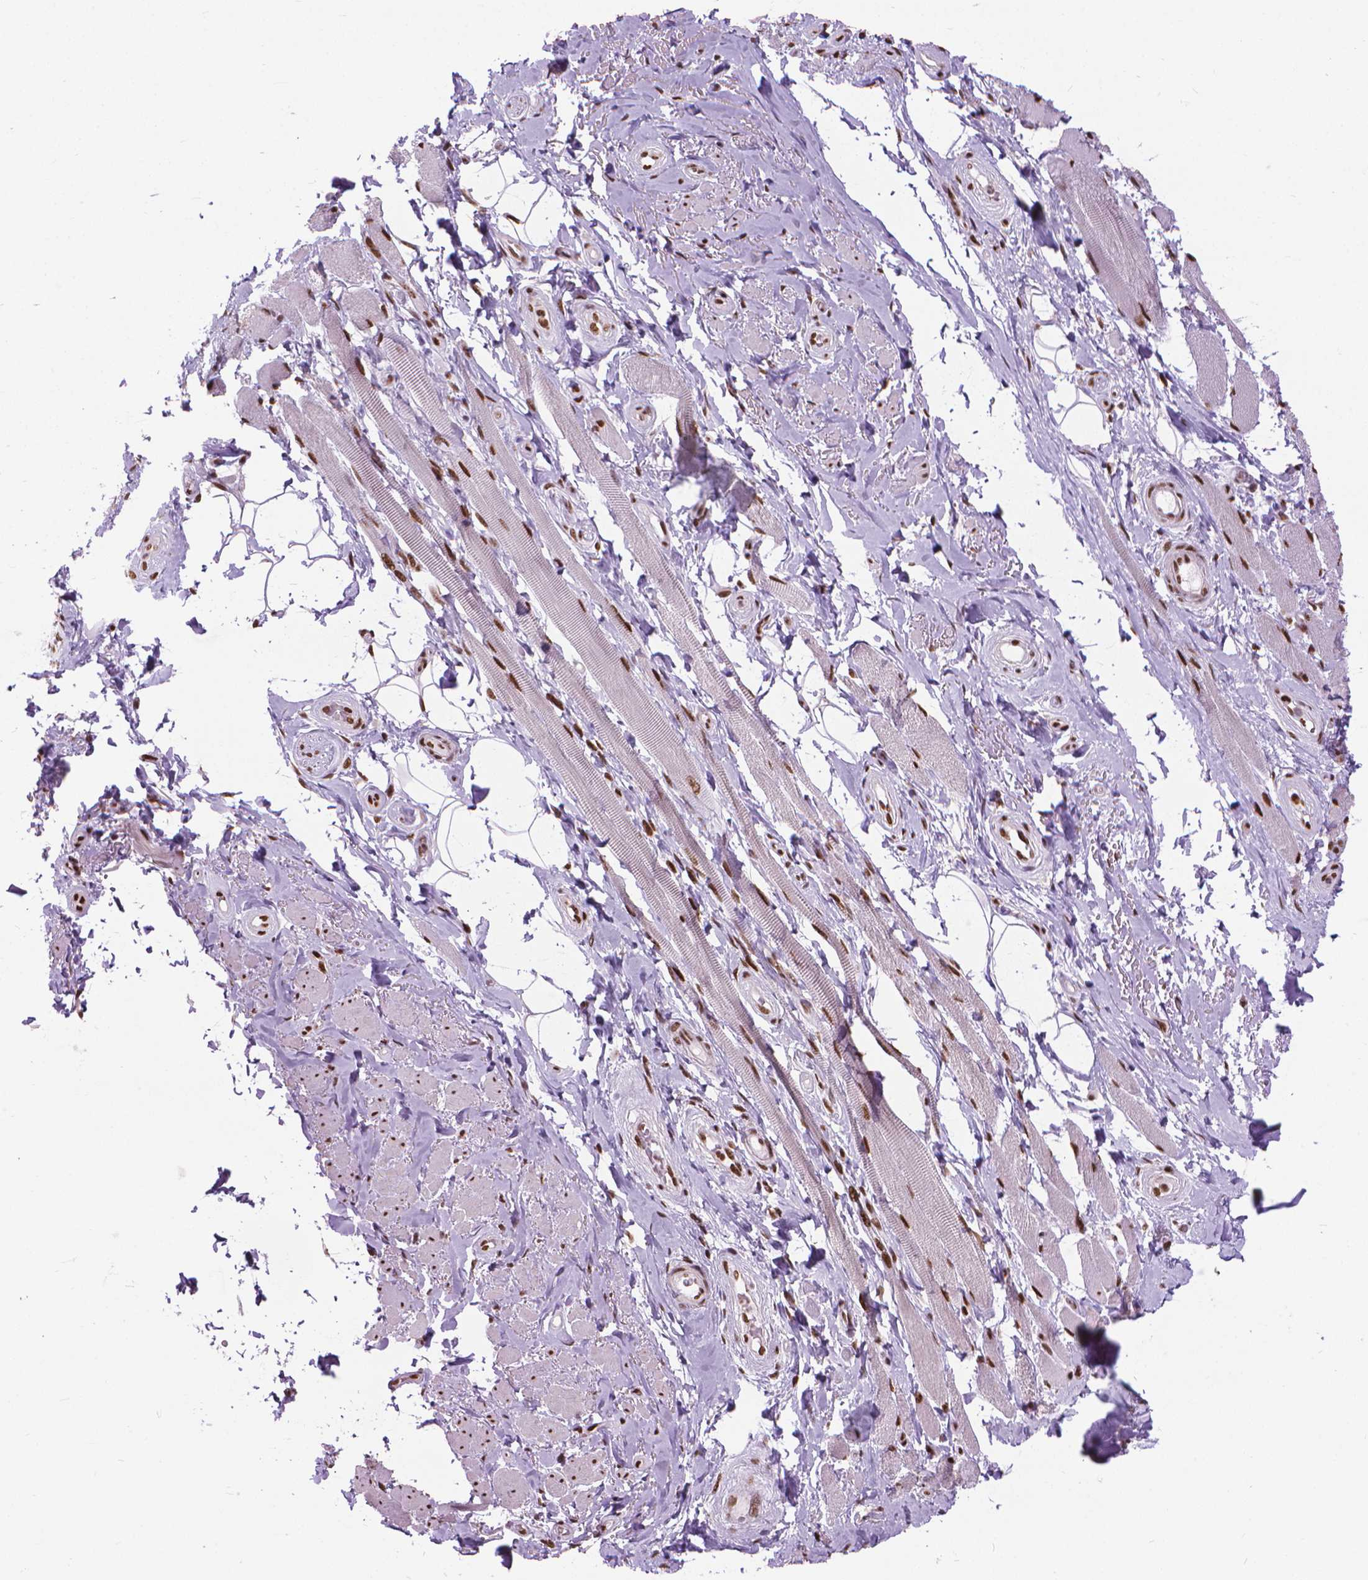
{"staining": {"intensity": "strong", "quantity": "<25%", "location": "nuclear"}, "tissue": "adipose tissue", "cell_type": "Adipocytes", "image_type": "normal", "snomed": [{"axis": "morphology", "description": "Normal tissue, NOS"}, {"axis": "topography", "description": "Anal"}, {"axis": "topography", "description": "Peripheral nerve tissue"}], "caption": "A medium amount of strong nuclear positivity is present in about <25% of adipocytes in unremarkable adipose tissue.", "gene": "AKAP8", "patient": {"sex": "male", "age": 53}}